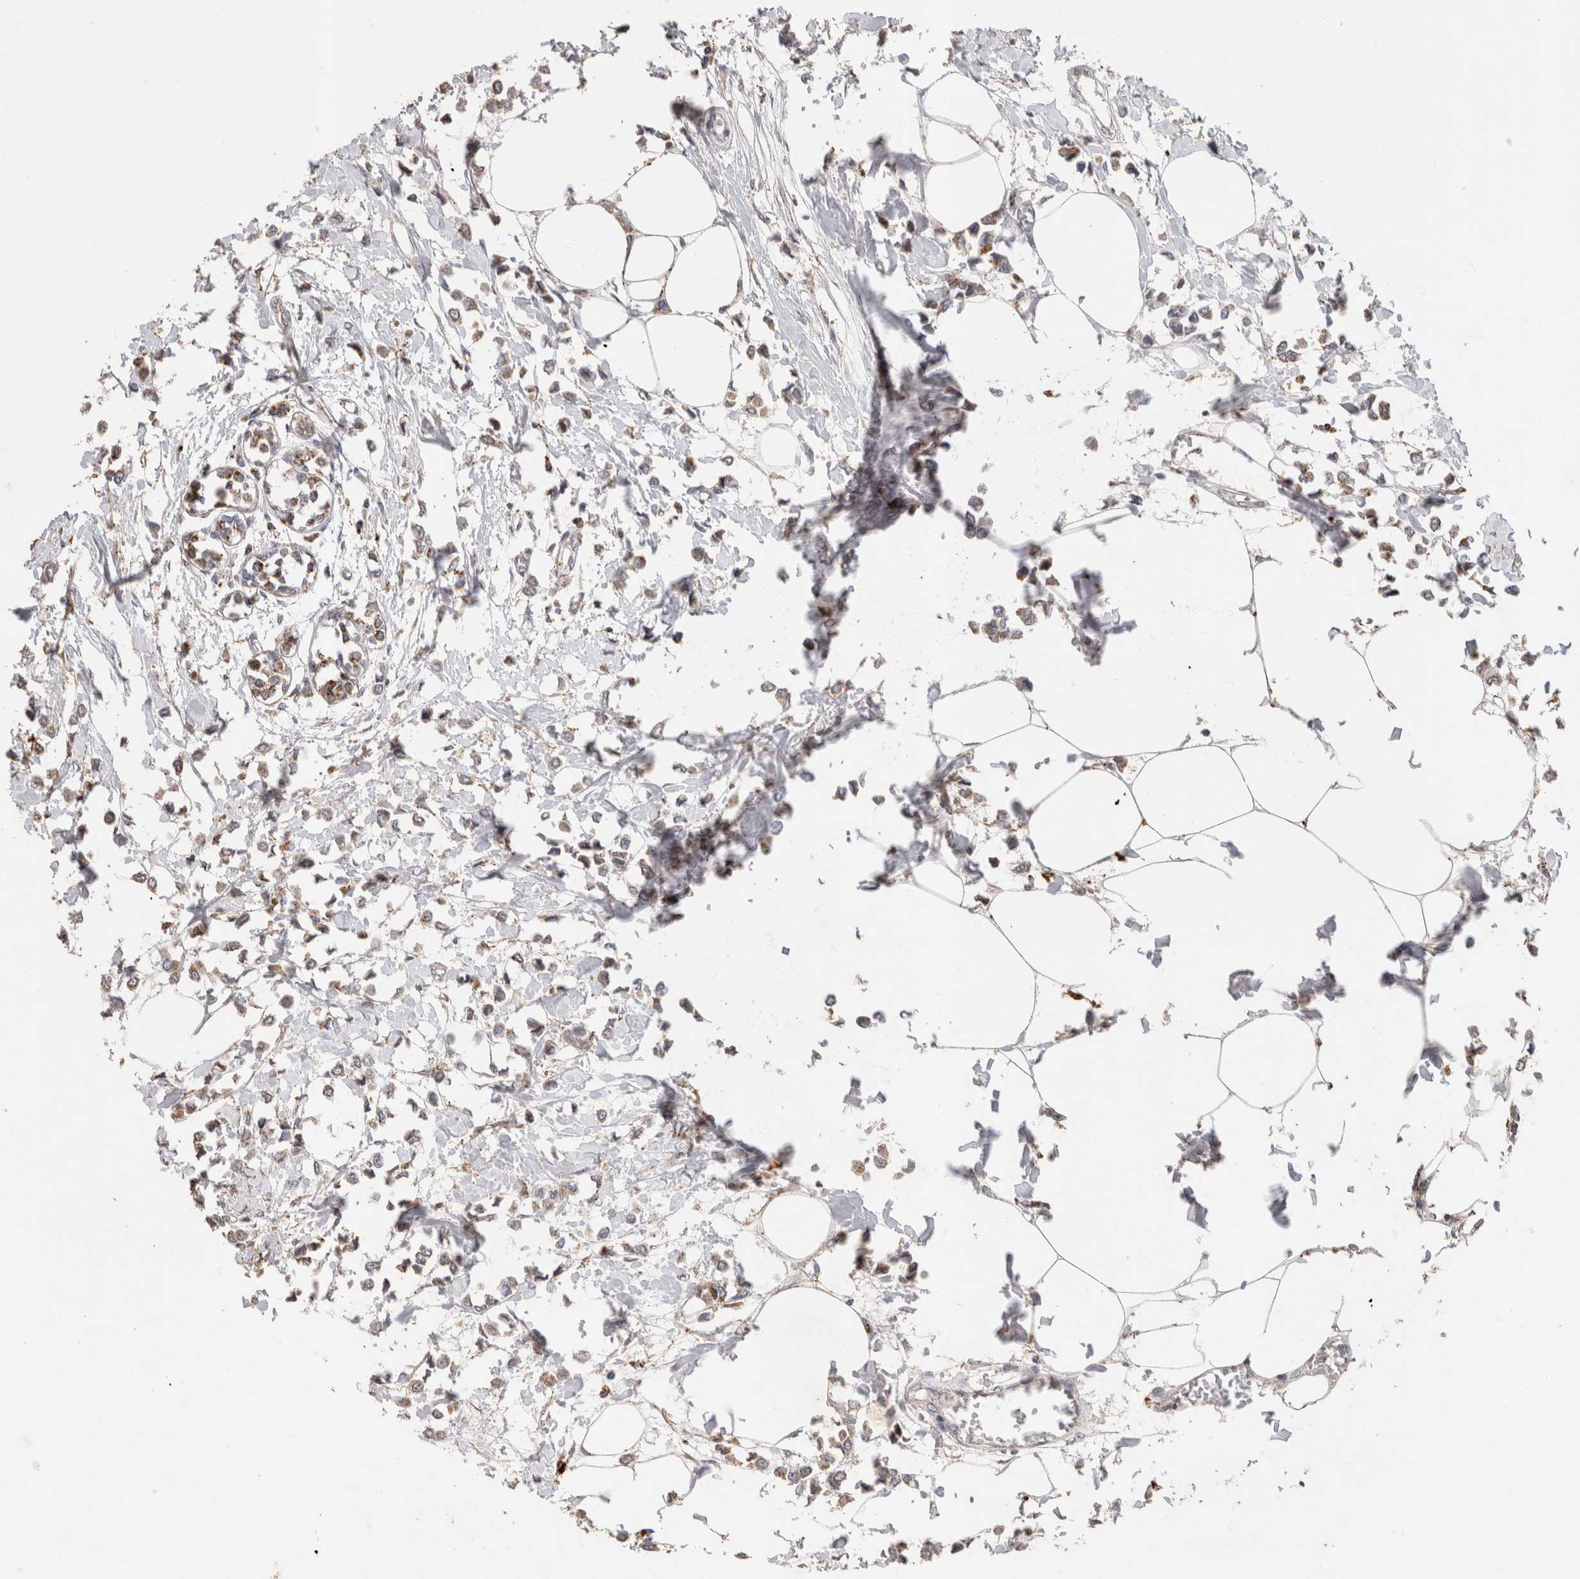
{"staining": {"intensity": "moderate", "quantity": ">75%", "location": "cytoplasmic/membranous"}, "tissue": "breast cancer", "cell_type": "Tumor cells", "image_type": "cancer", "snomed": [{"axis": "morphology", "description": "Lobular carcinoma"}, {"axis": "topography", "description": "Breast"}], "caption": "A brown stain highlights moderate cytoplasmic/membranous positivity of a protein in lobular carcinoma (breast) tumor cells.", "gene": "ARSA", "patient": {"sex": "female", "age": 51}}